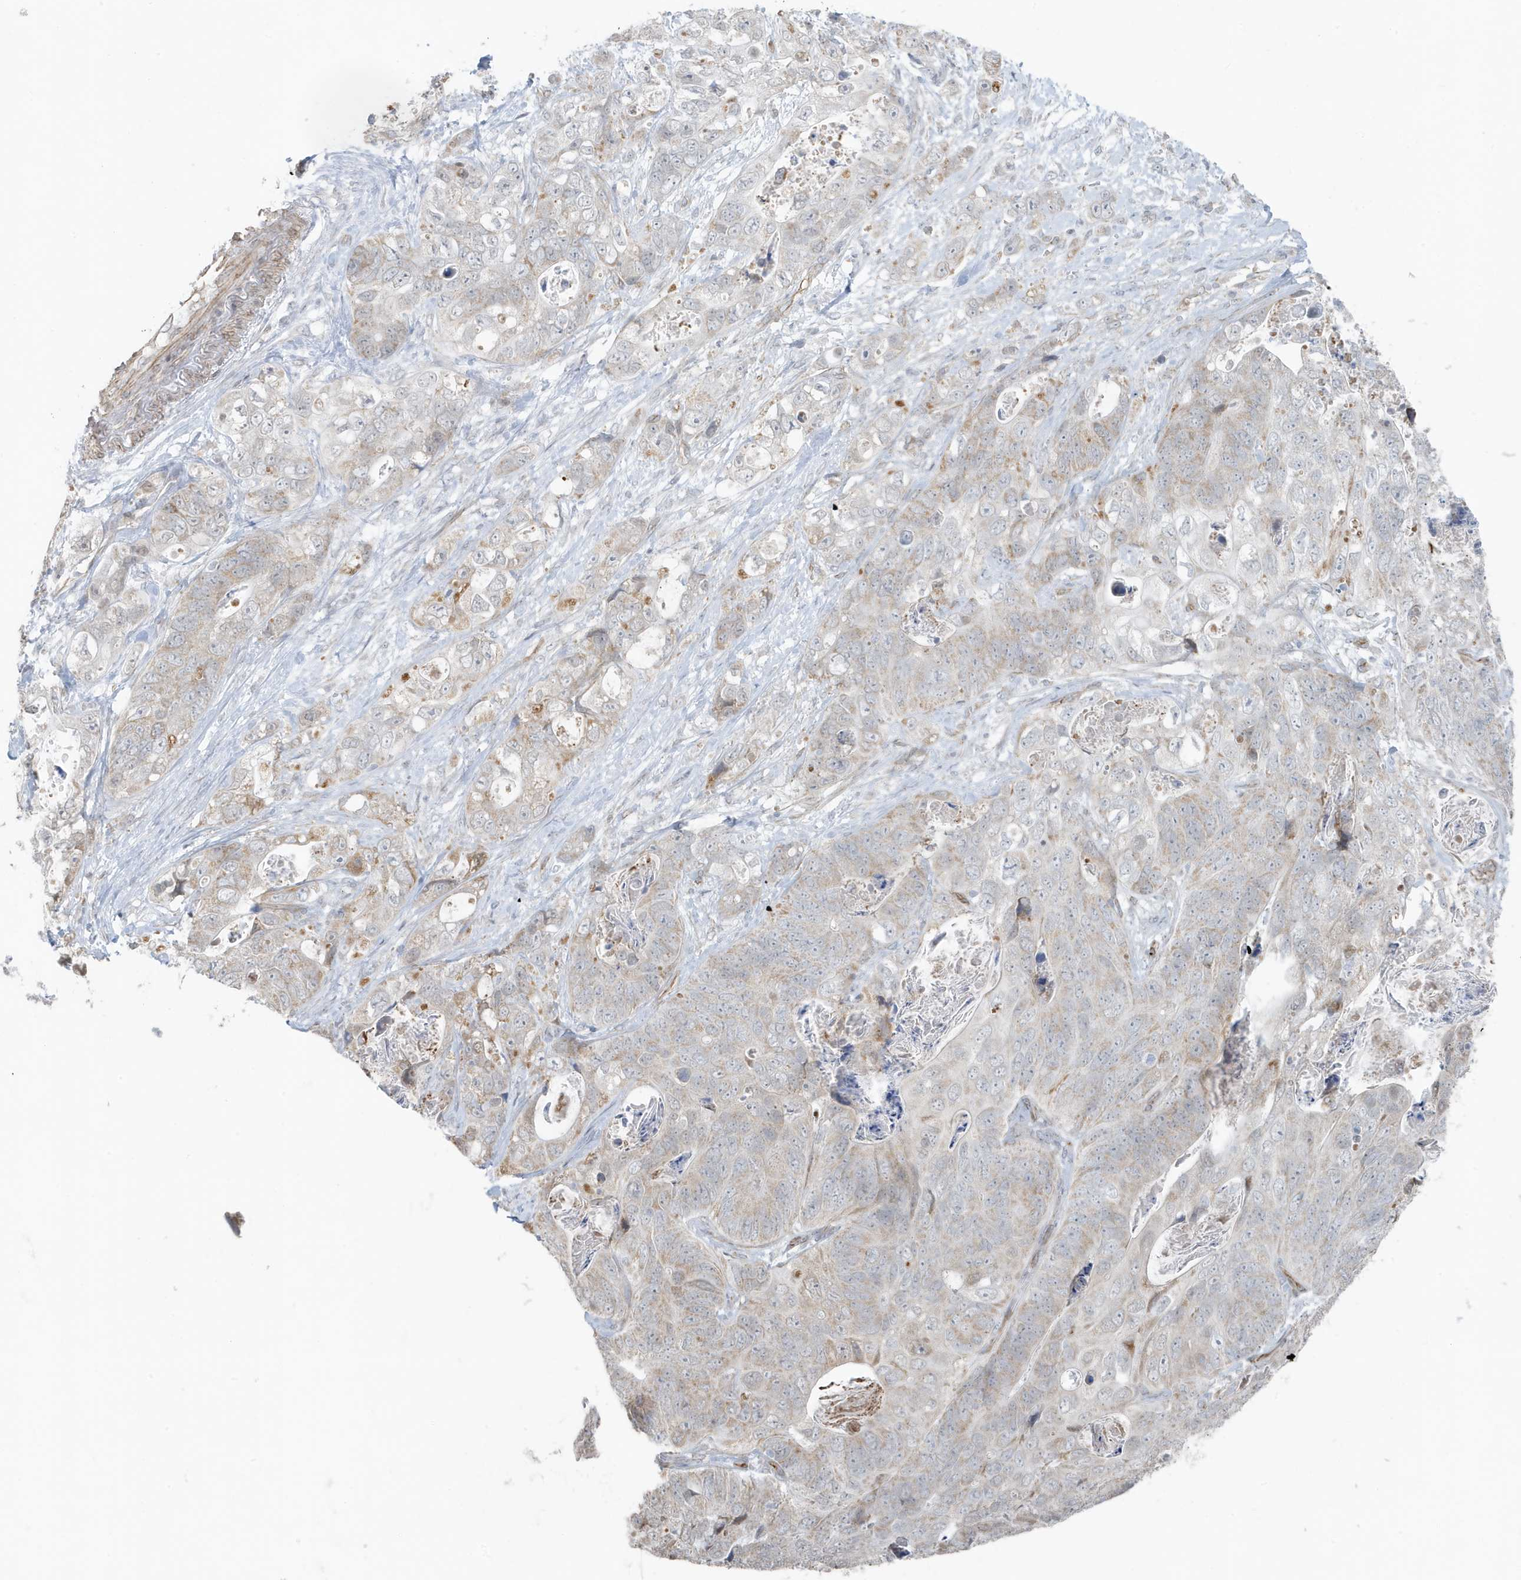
{"staining": {"intensity": "weak", "quantity": "<25%", "location": "cytoplasmic/membranous"}, "tissue": "stomach cancer", "cell_type": "Tumor cells", "image_type": "cancer", "snomed": [{"axis": "morphology", "description": "Adenocarcinoma, NOS"}, {"axis": "topography", "description": "Stomach"}], "caption": "This is a micrograph of immunohistochemistry (IHC) staining of stomach adenocarcinoma, which shows no expression in tumor cells. Nuclei are stained in blue.", "gene": "CHCHD4", "patient": {"sex": "female", "age": 89}}